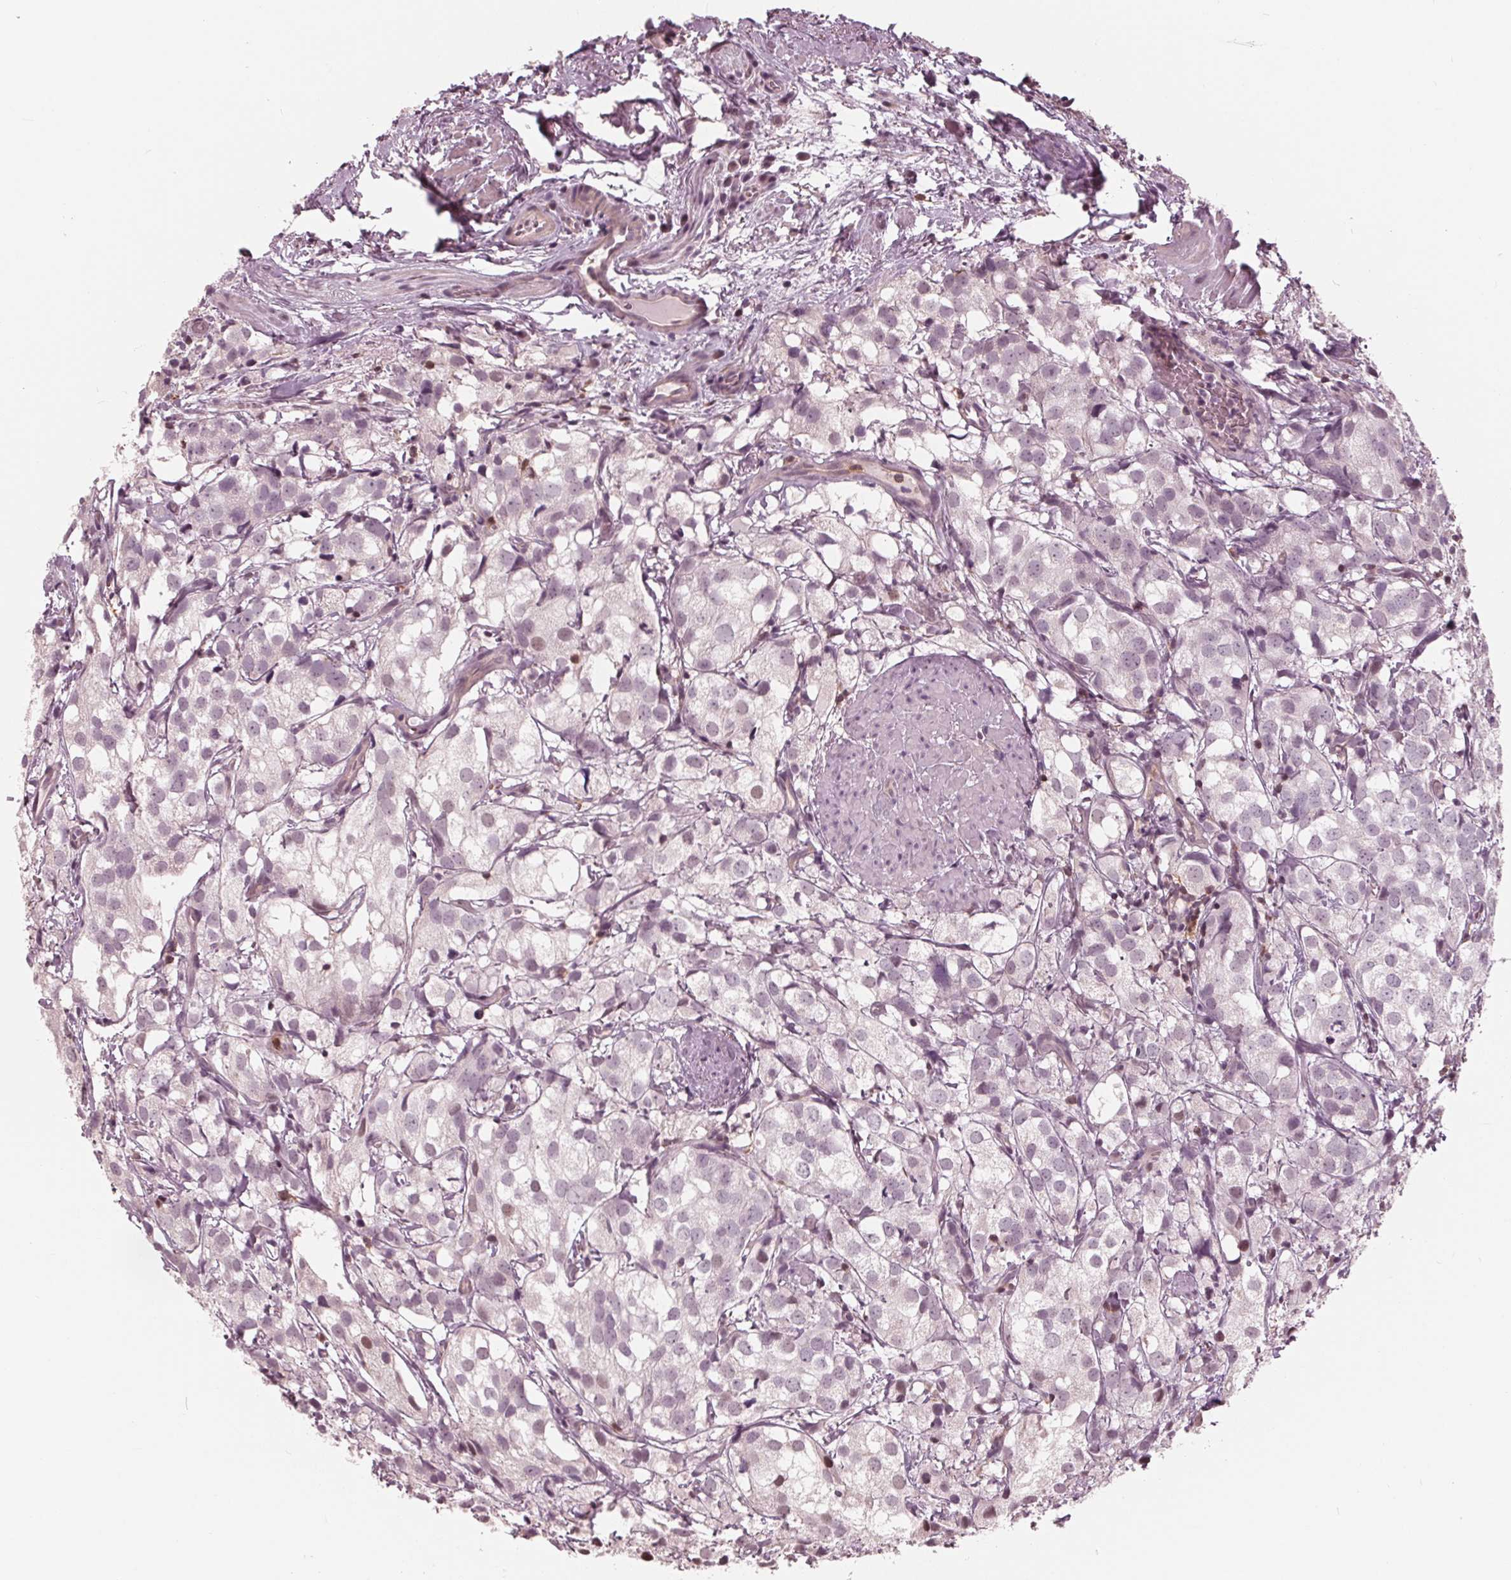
{"staining": {"intensity": "negative", "quantity": "none", "location": "none"}, "tissue": "prostate cancer", "cell_type": "Tumor cells", "image_type": "cancer", "snomed": [{"axis": "morphology", "description": "Adenocarcinoma, High grade"}, {"axis": "topography", "description": "Prostate"}], "caption": "Tumor cells show no significant protein staining in prostate cancer (adenocarcinoma (high-grade)). (DAB (3,3'-diaminobenzidine) IHC visualized using brightfield microscopy, high magnification).", "gene": "ING3", "patient": {"sex": "male", "age": 86}}